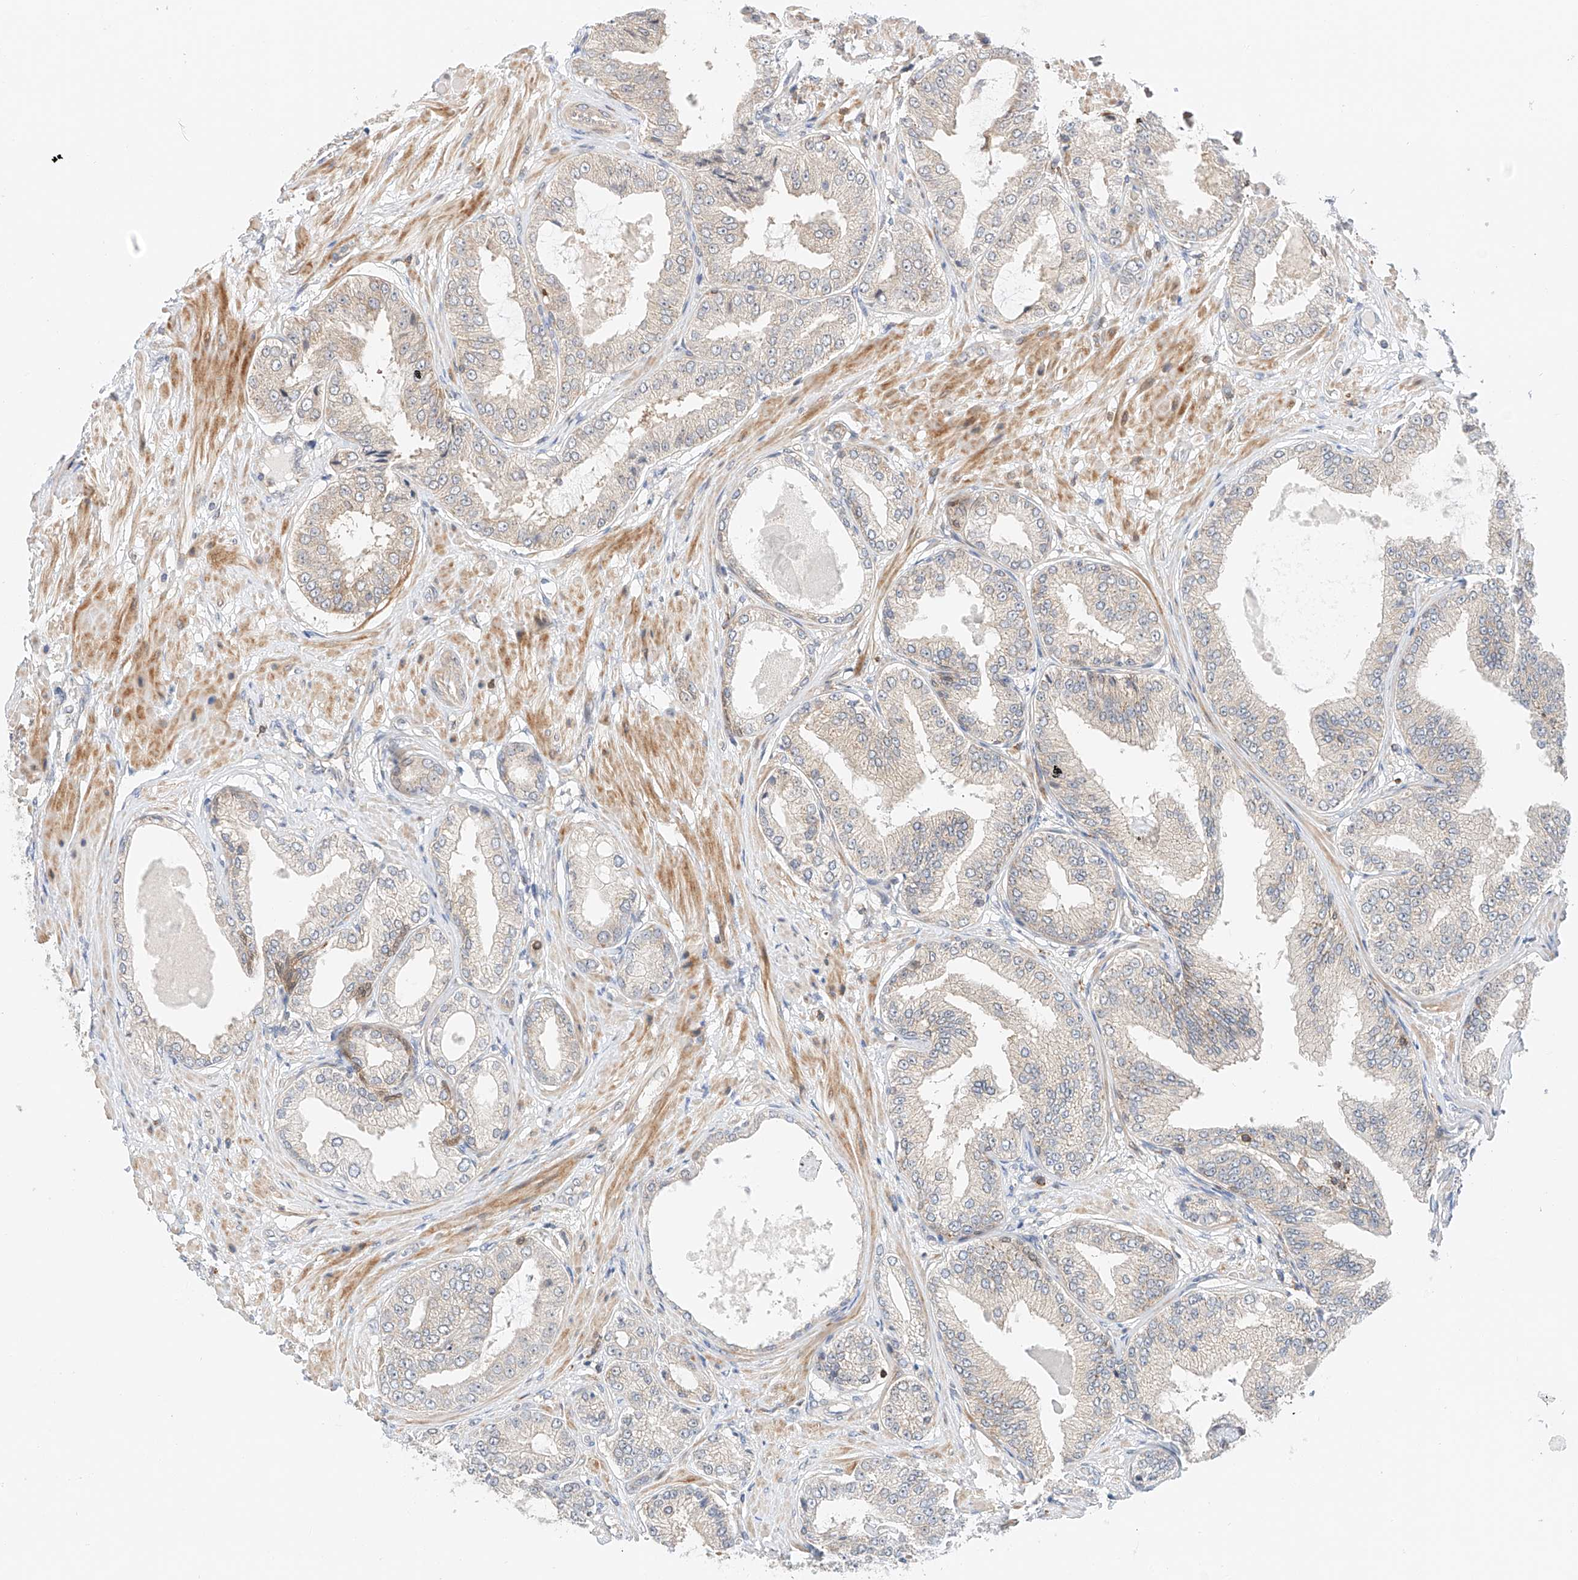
{"staining": {"intensity": "negative", "quantity": "none", "location": "none"}, "tissue": "prostate cancer", "cell_type": "Tumor cells", "image_type": "cancer", "snomed": [{"axis": "morphology", "description": "Adenocarcinoma, Low grade"}, {"axis": "topography", "description": "Prostate"}], "caption": "Immunohistochemistry image of neoplastic tissue: human prostate cancer stained with DAB shows no significant protein expression in tumor cells.", "gene": "MFN2", "patient": {"sex": "male", "age": 63}}